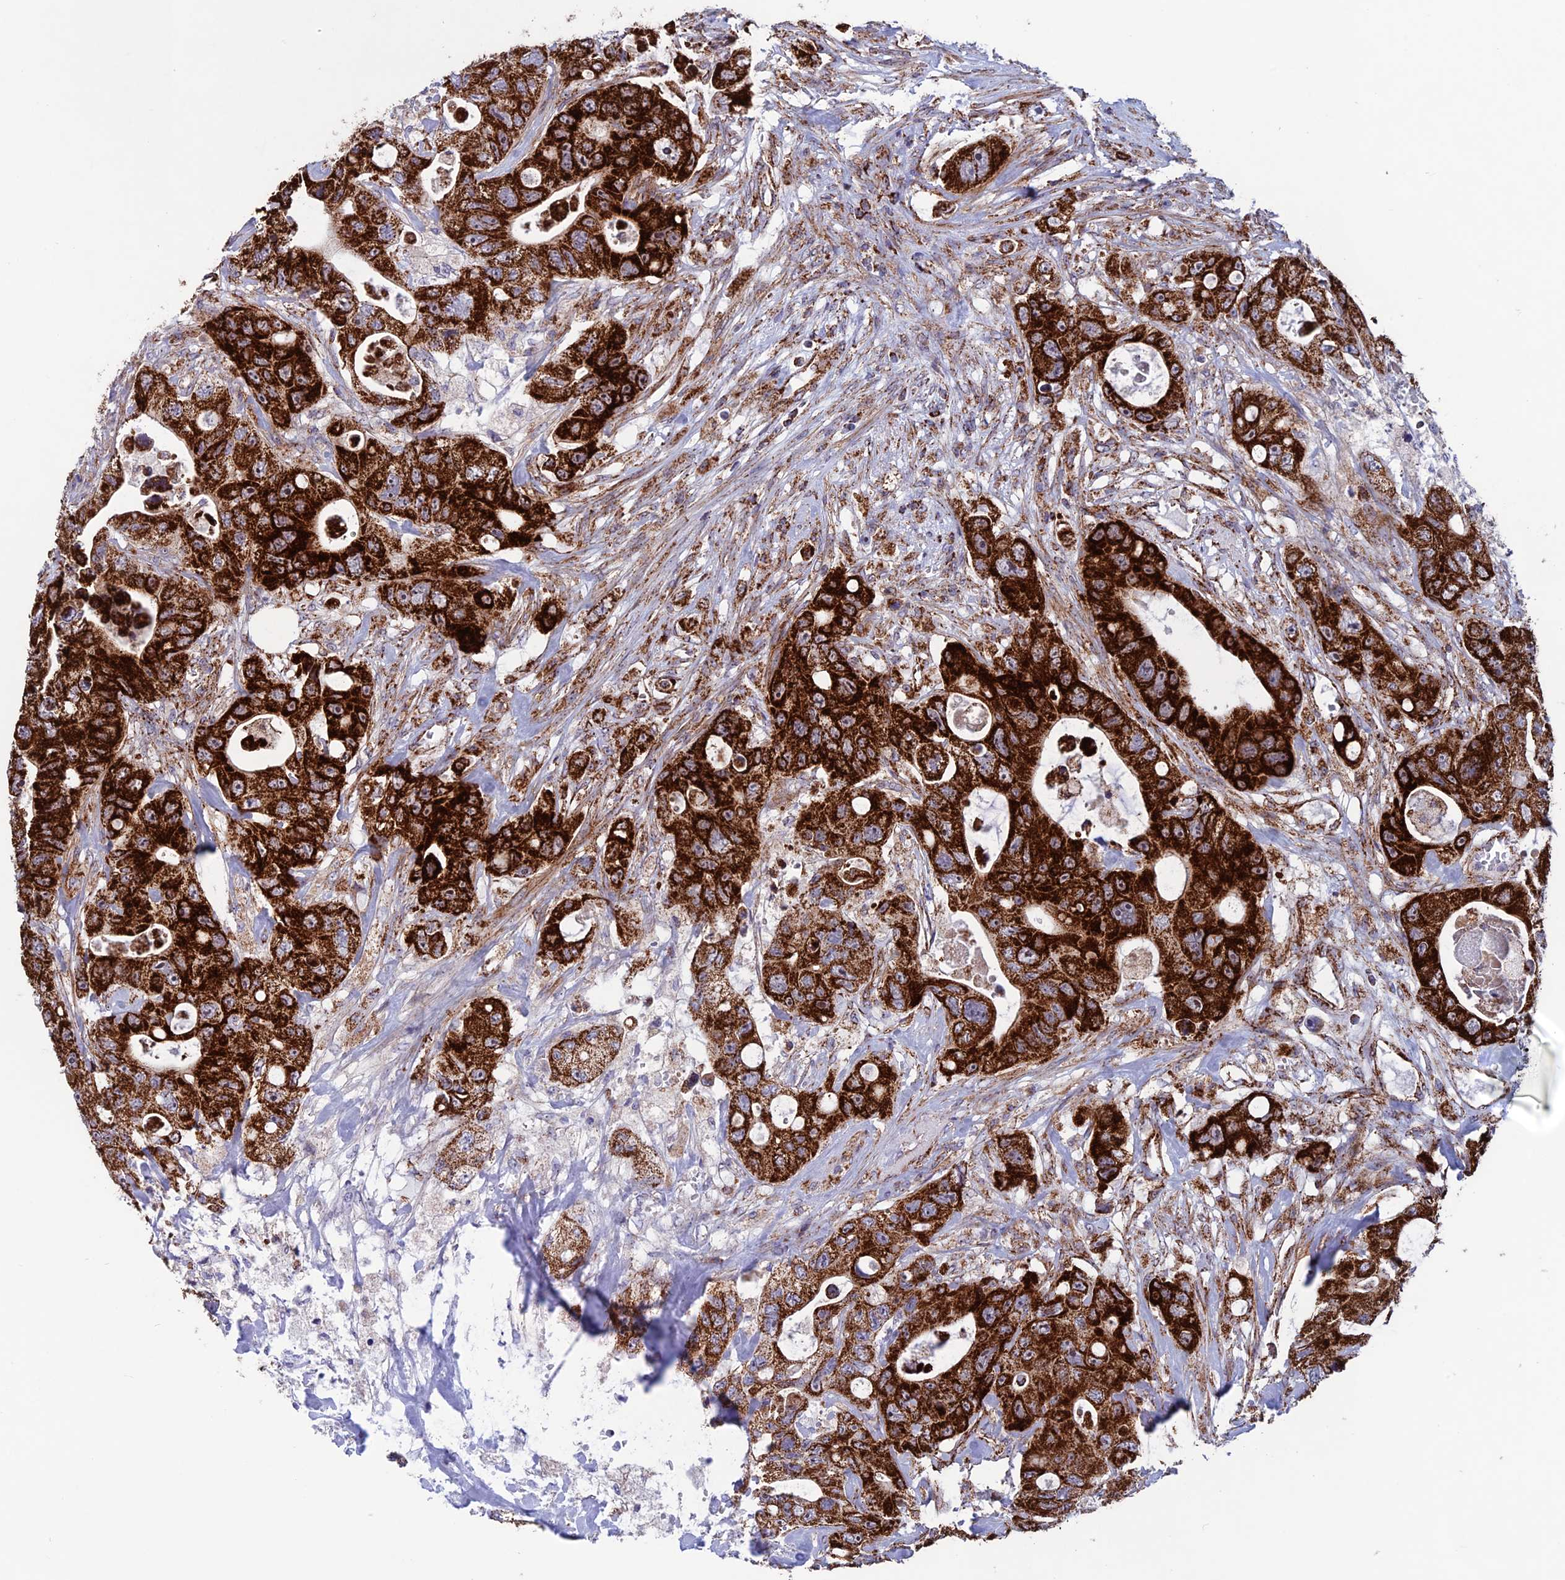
{"staining": {"intensity": "strong", "quantity": ">75%", "location": "cytoplasmic/membranous"}, "tissue": "colorectal cancer", "cell_type": "Tumor cells", "image_type": "cancer", "snomed": [{"axis": "morphology", "description": "Adenocarcinoma, NOS"}, {"axis": "topography", "description": "Colon"}], "caption": "High-magnification brightfield microscopy of colorectal adenocarcinoma stained with DAB (brown) and counterstained with hematoxylin (blue). tumor cells exhibit strong cytoplasmic/membranous staining is identified in approximately>75% of cells.", "gene": "MRPS18B", "patient": {"sex": "female", "age": 46}}